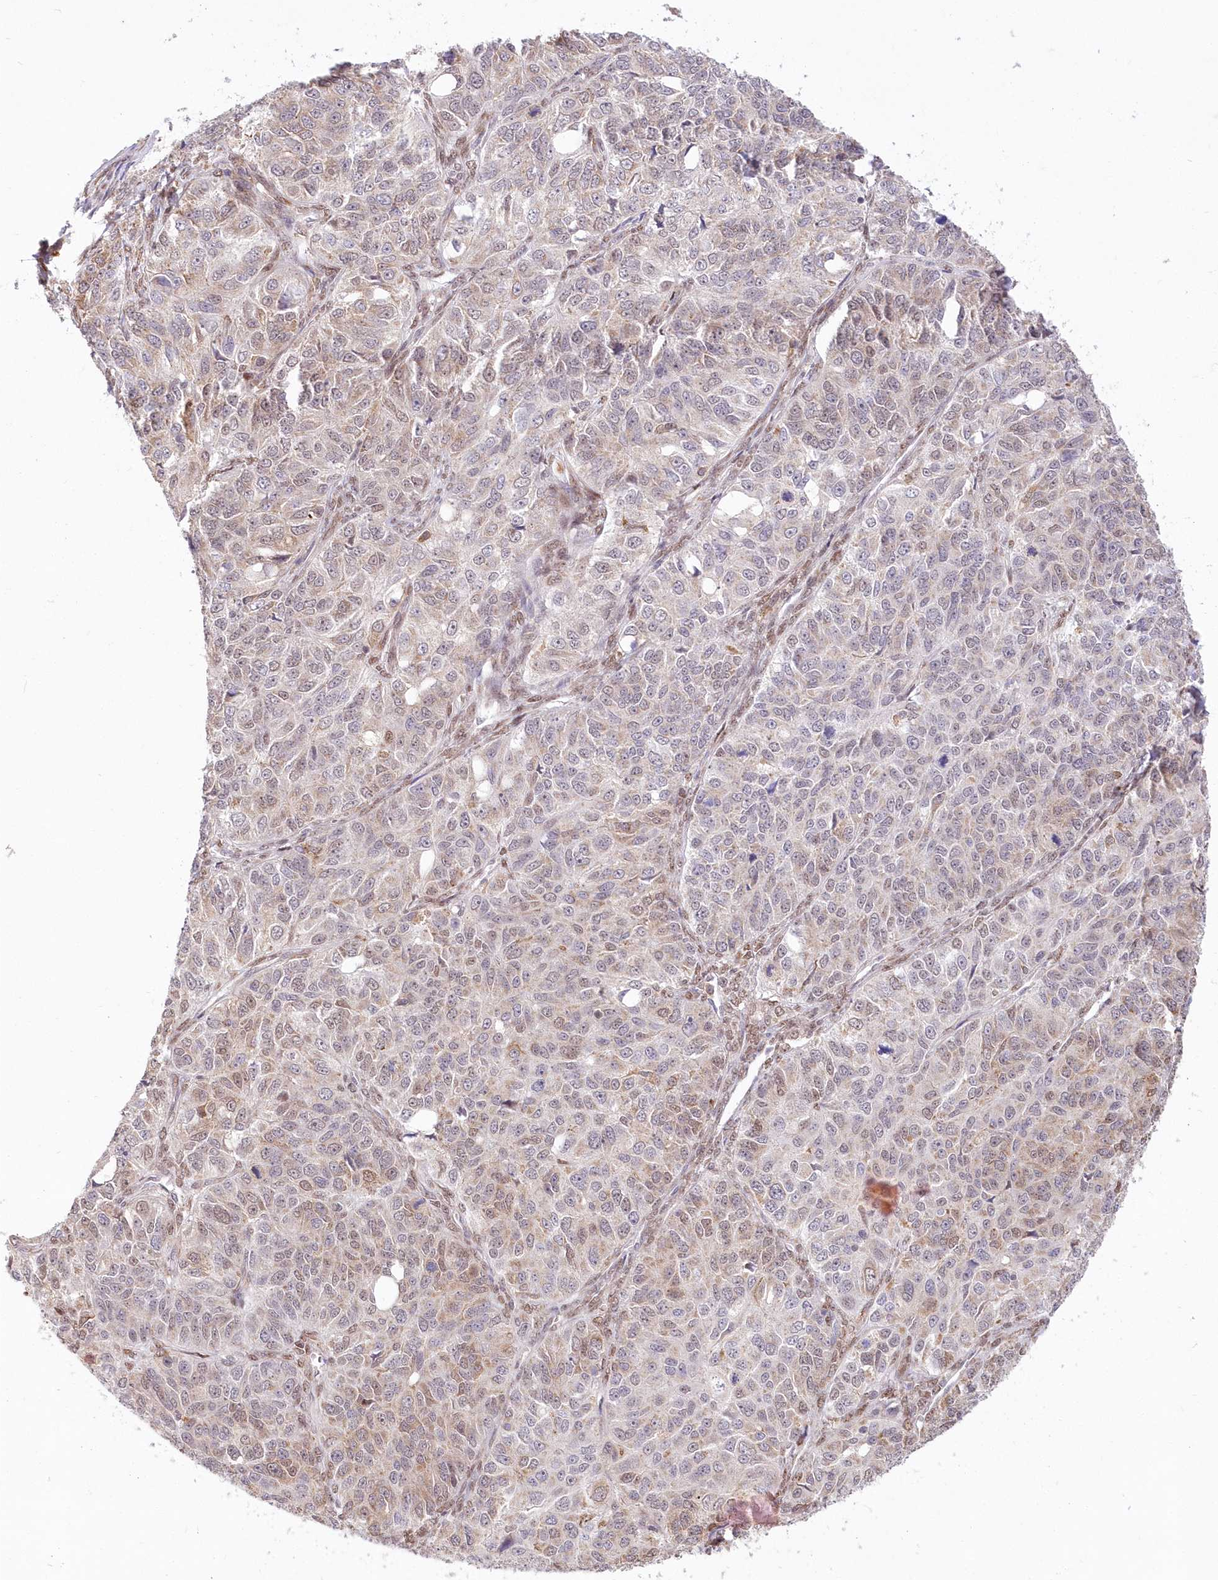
{"staining": {"intensity": "moderate", "quantity": "25%-75%", "location": "cytoplasmic/membranous"}, "tissue": "ovarian cancer", "cell_type": "Tumor cells", "image_type": "cancer", "snomed": [{"axis": "morphology", "description": "Carcinoma, endometroid"}, {"axis": "topography", "description": "Ovary"}], "caption": "Protein expression by IHC shows moderate cytoplasmic/membranous positivity in about 25%-75% of tumor cells in endometroid carcinoma (ovarian).", "gene": "LDB1", "patient": {"sex": "female", "age": 51}}